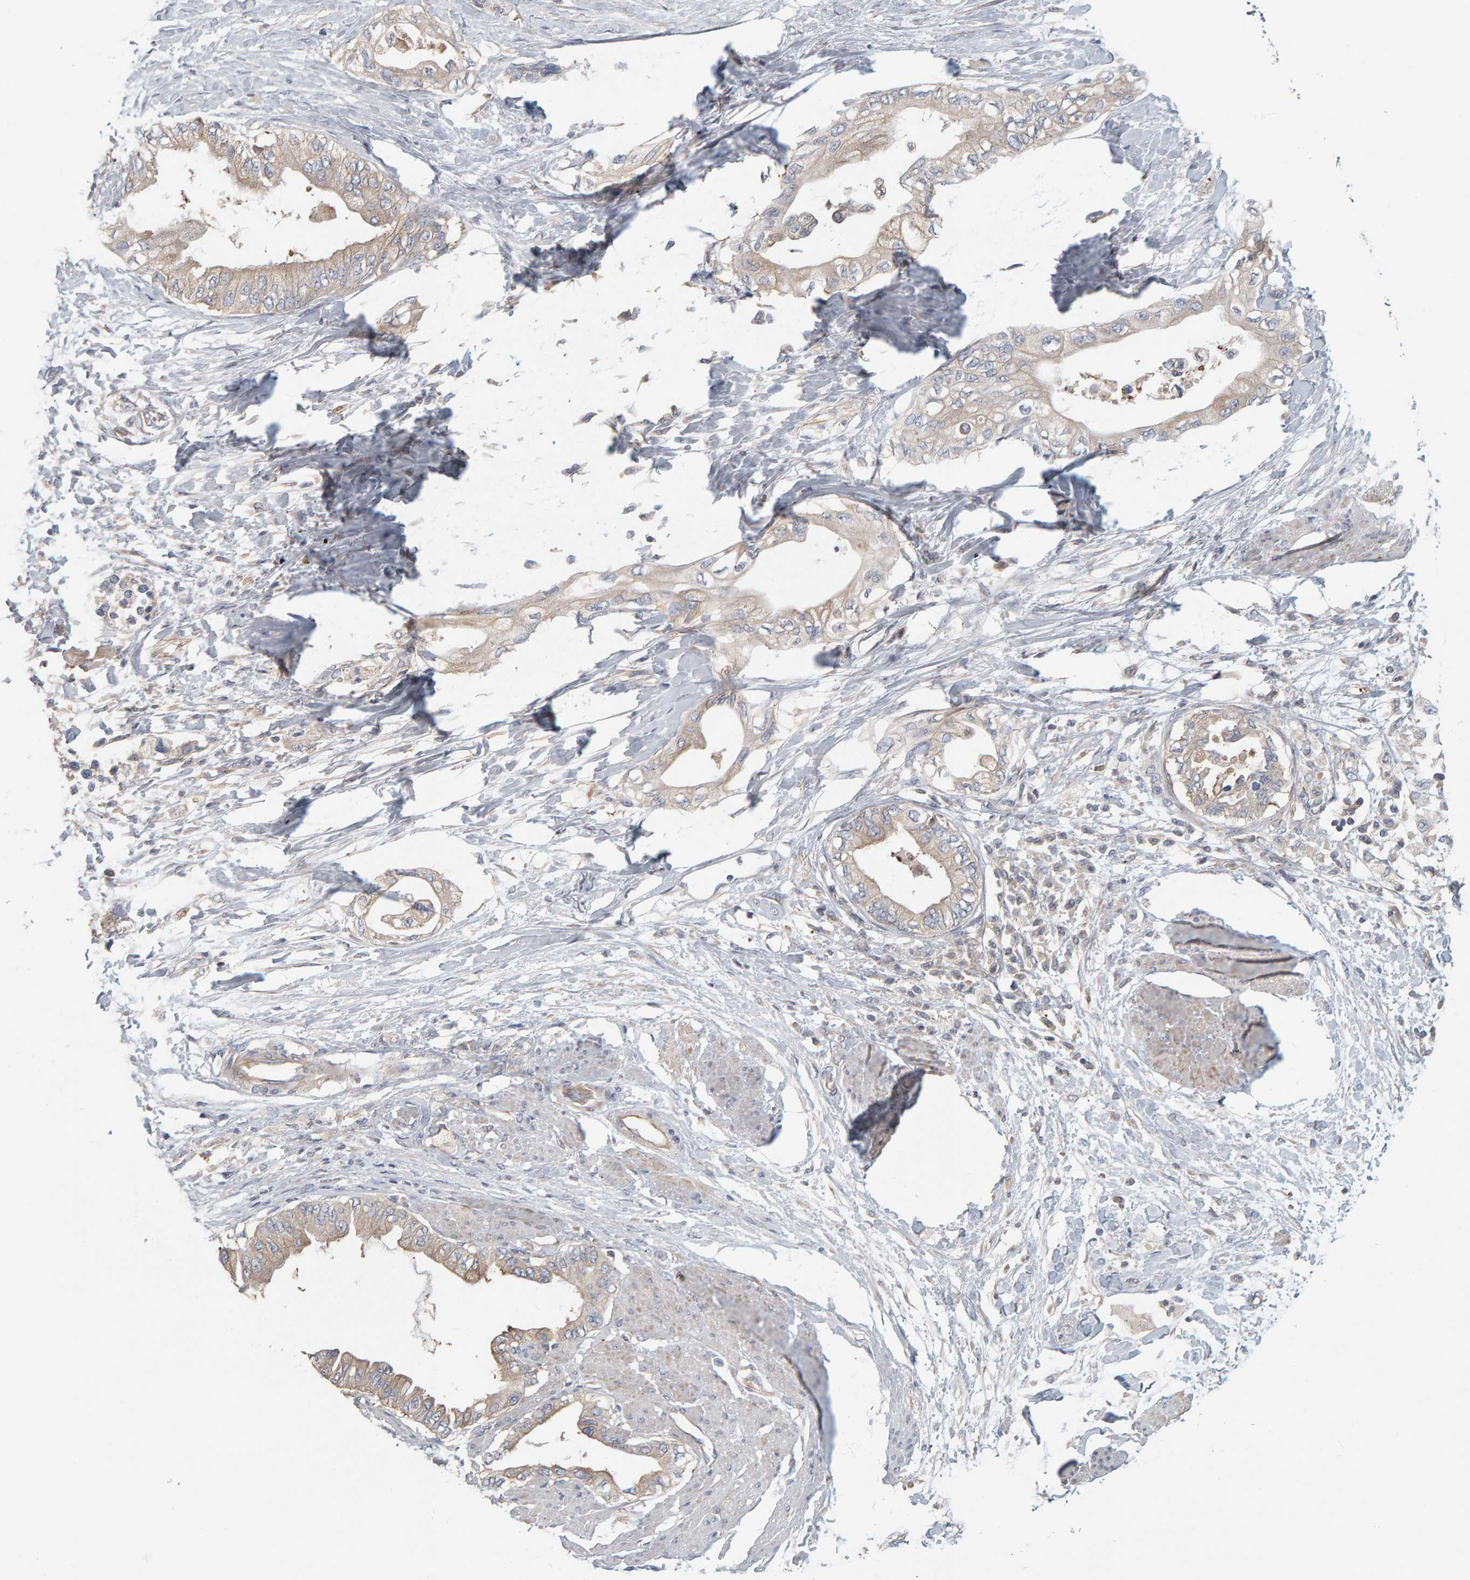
{"staining": {"intensity": "weak", "quantity": "25%-75%", "location": "cytoplasmic/membranous"}, "tissue": "pancreatic cancer", "cell_type": "Tumor cells", "image_type": "cancer", "snomed": [{"axis": "morphology", "description": "Normal tissue, NOS"}, {"axis": "morphology", "description": "Adenocarcinoma, NOS"}, {"axis": "topography", "description": "Pancreas"}, {"axis": "topography", "description": "Duodenum"}], "caption": "Immunohistochemistry micrograph of neoplastic tissue: human pancreatic cancer stained using immunohistochemistry (IHC) reveals low levels of weak protein expression localized specifically in the cytoplasmic/membranous of tumor cells, appearing as a cytoplasmic/membranous brown color.", "gene": "C9orf72", "patient": {"sex": "female", "age": 60}}